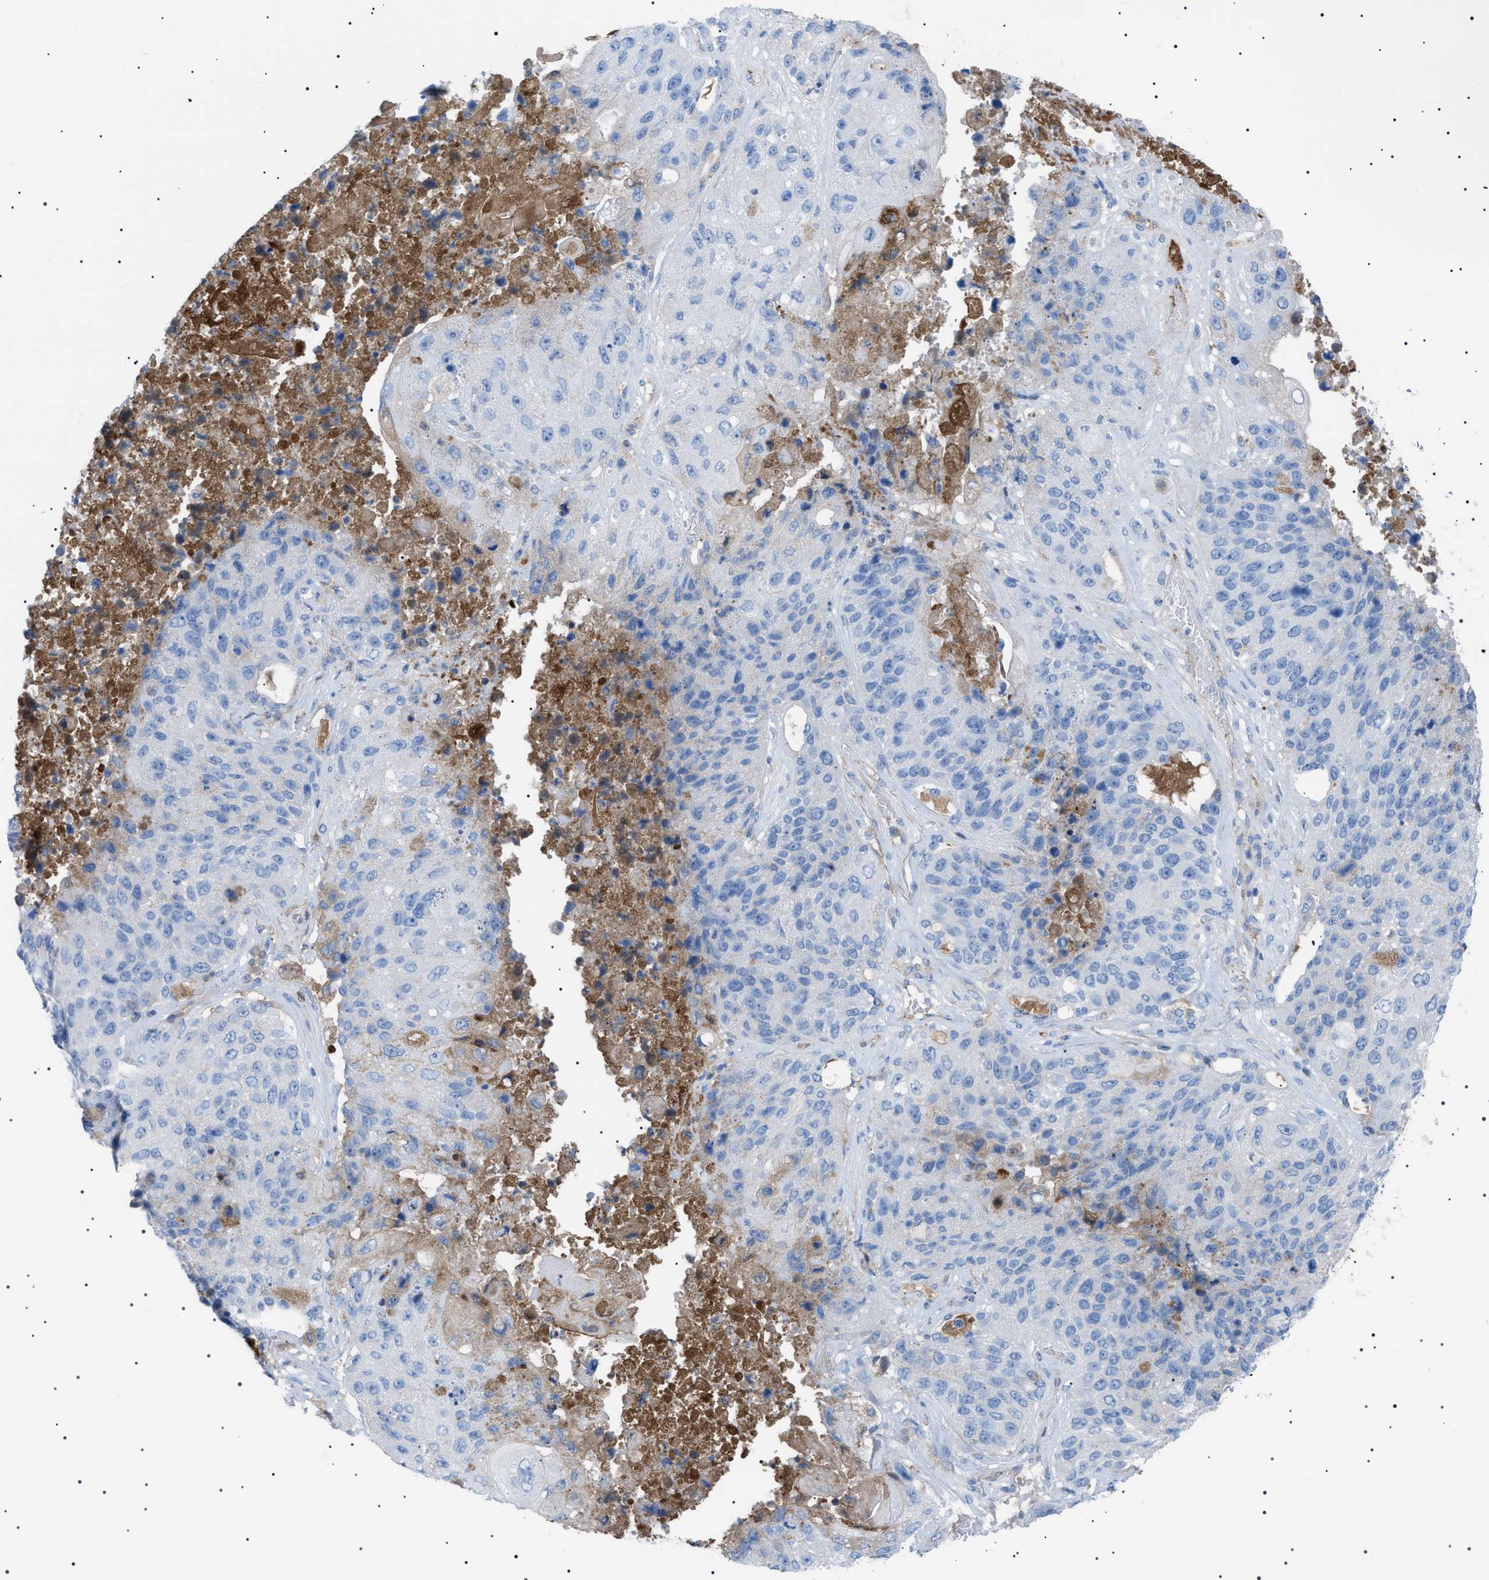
{"staining": {"intensity": "weak", "quantity": "<25%", "location": "cytoplasmic/membranous"}, "tissue": "lung cancer", "cell_type": "Tumor cells", "image_type": "cancer", "snomed": [{"axis": "morphology", "description": "Squamous cell carcinoma, NOS"}, {"axis": "topography", "description": "Lung"}], "caption": "Tumor cells are negative for brown protein staining in lung cancer (squamous cell carcinoma).", "gene": "LPA", "patient": {"sex": "male", "age": 61}}